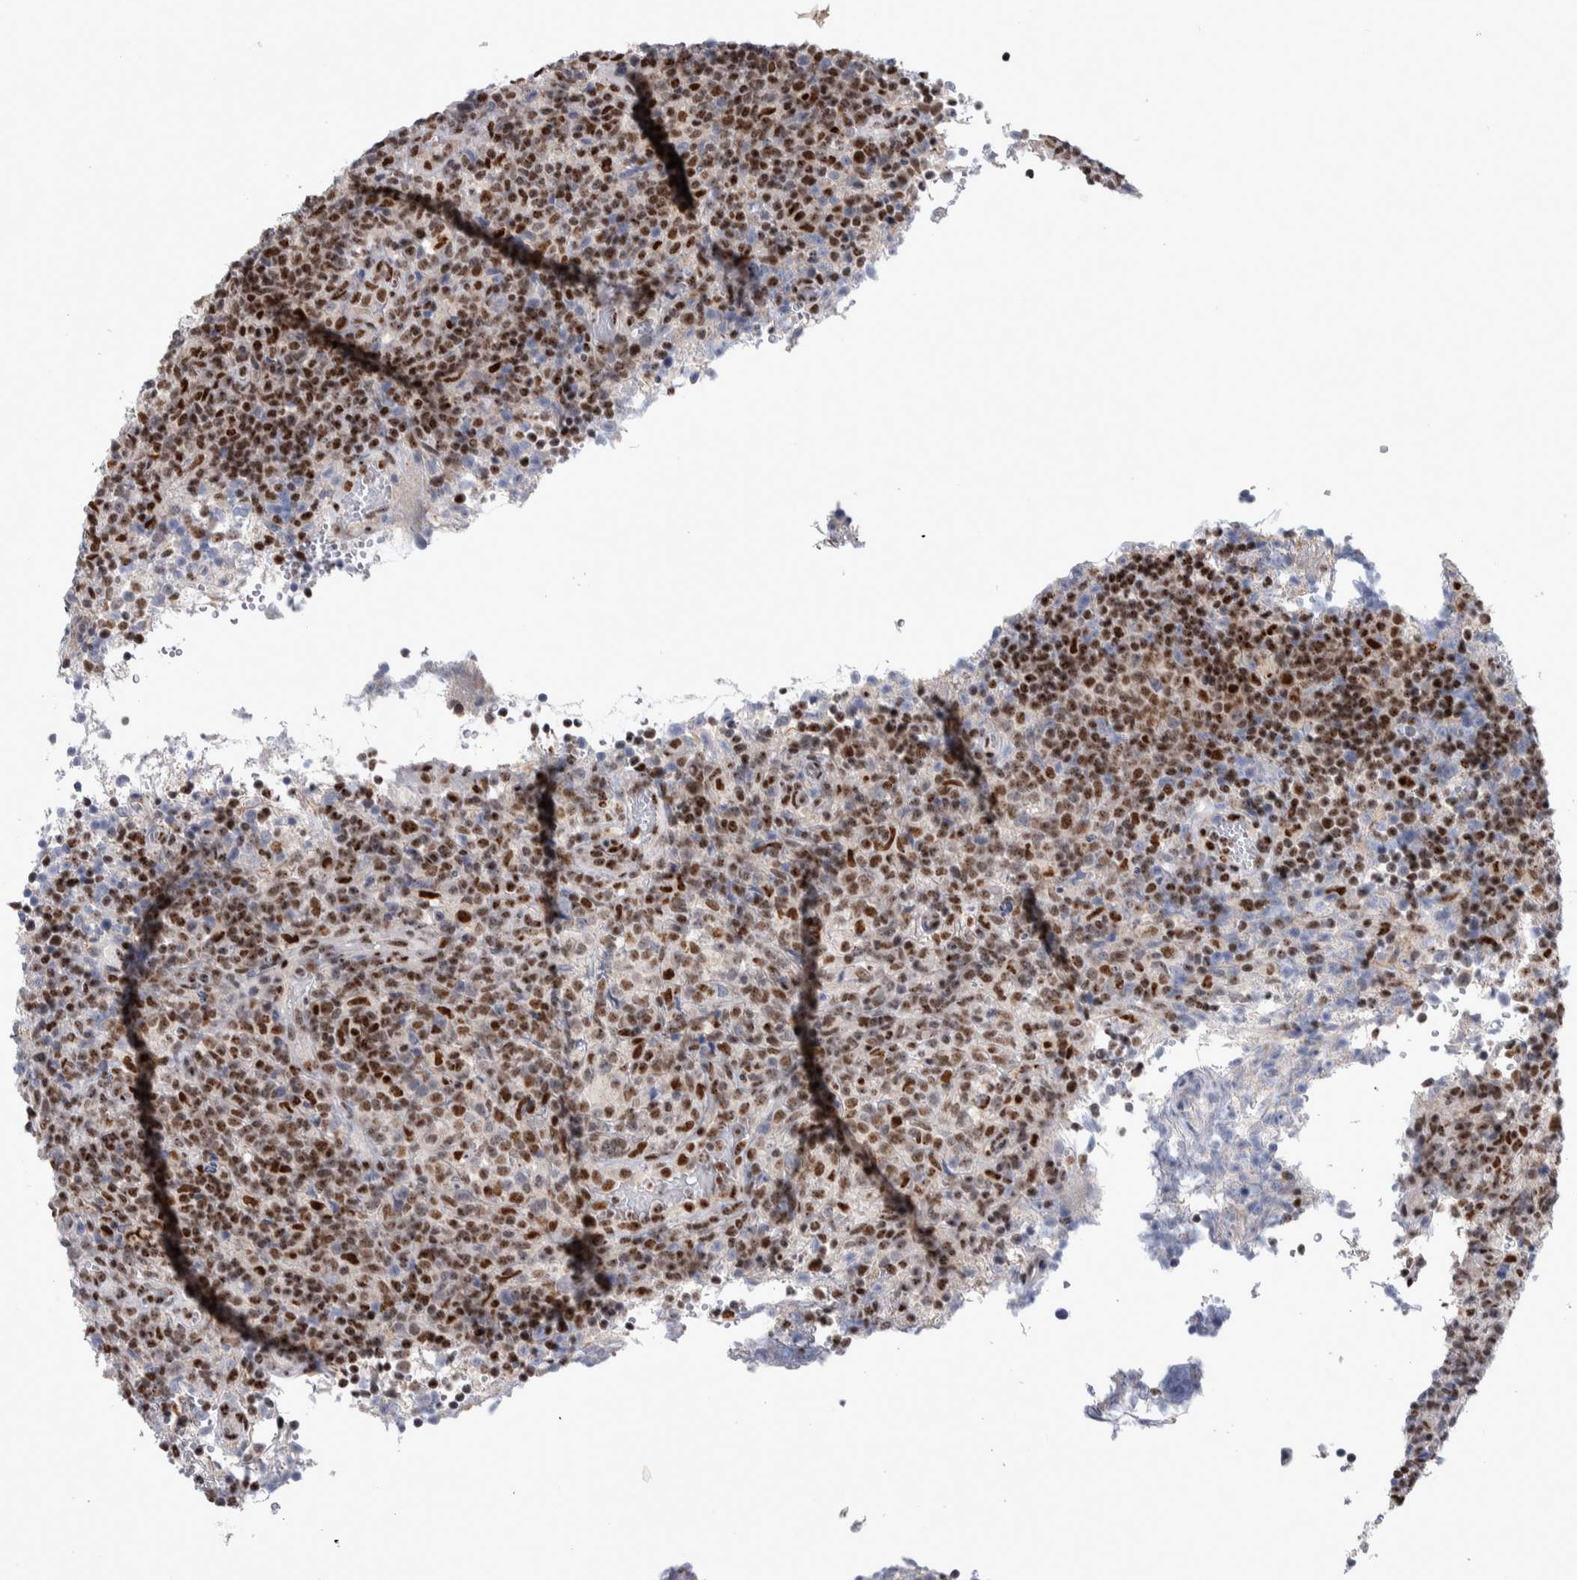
{"staining": {"intensity": "strong", "quantity": "25%-75%", "location": "nuclear"}, "tissue": "lymphoma", "cell_type": "Tumor cells", "image_type": "cancer", "snomed": [{"axis": "morphology", "description": "Malignant lymphoma, non-Hodgkin's type, High grade"}, {"axis": "topography", "description": "Lymph node"}], "caption": "This is a photomicrograph of immunohistochemistry staining of lymphoma, which shows strong staining in the nuclear of tumor cells.", "gene": "TAX1BP1", "patient": {"sex": "female", "age": 76}}